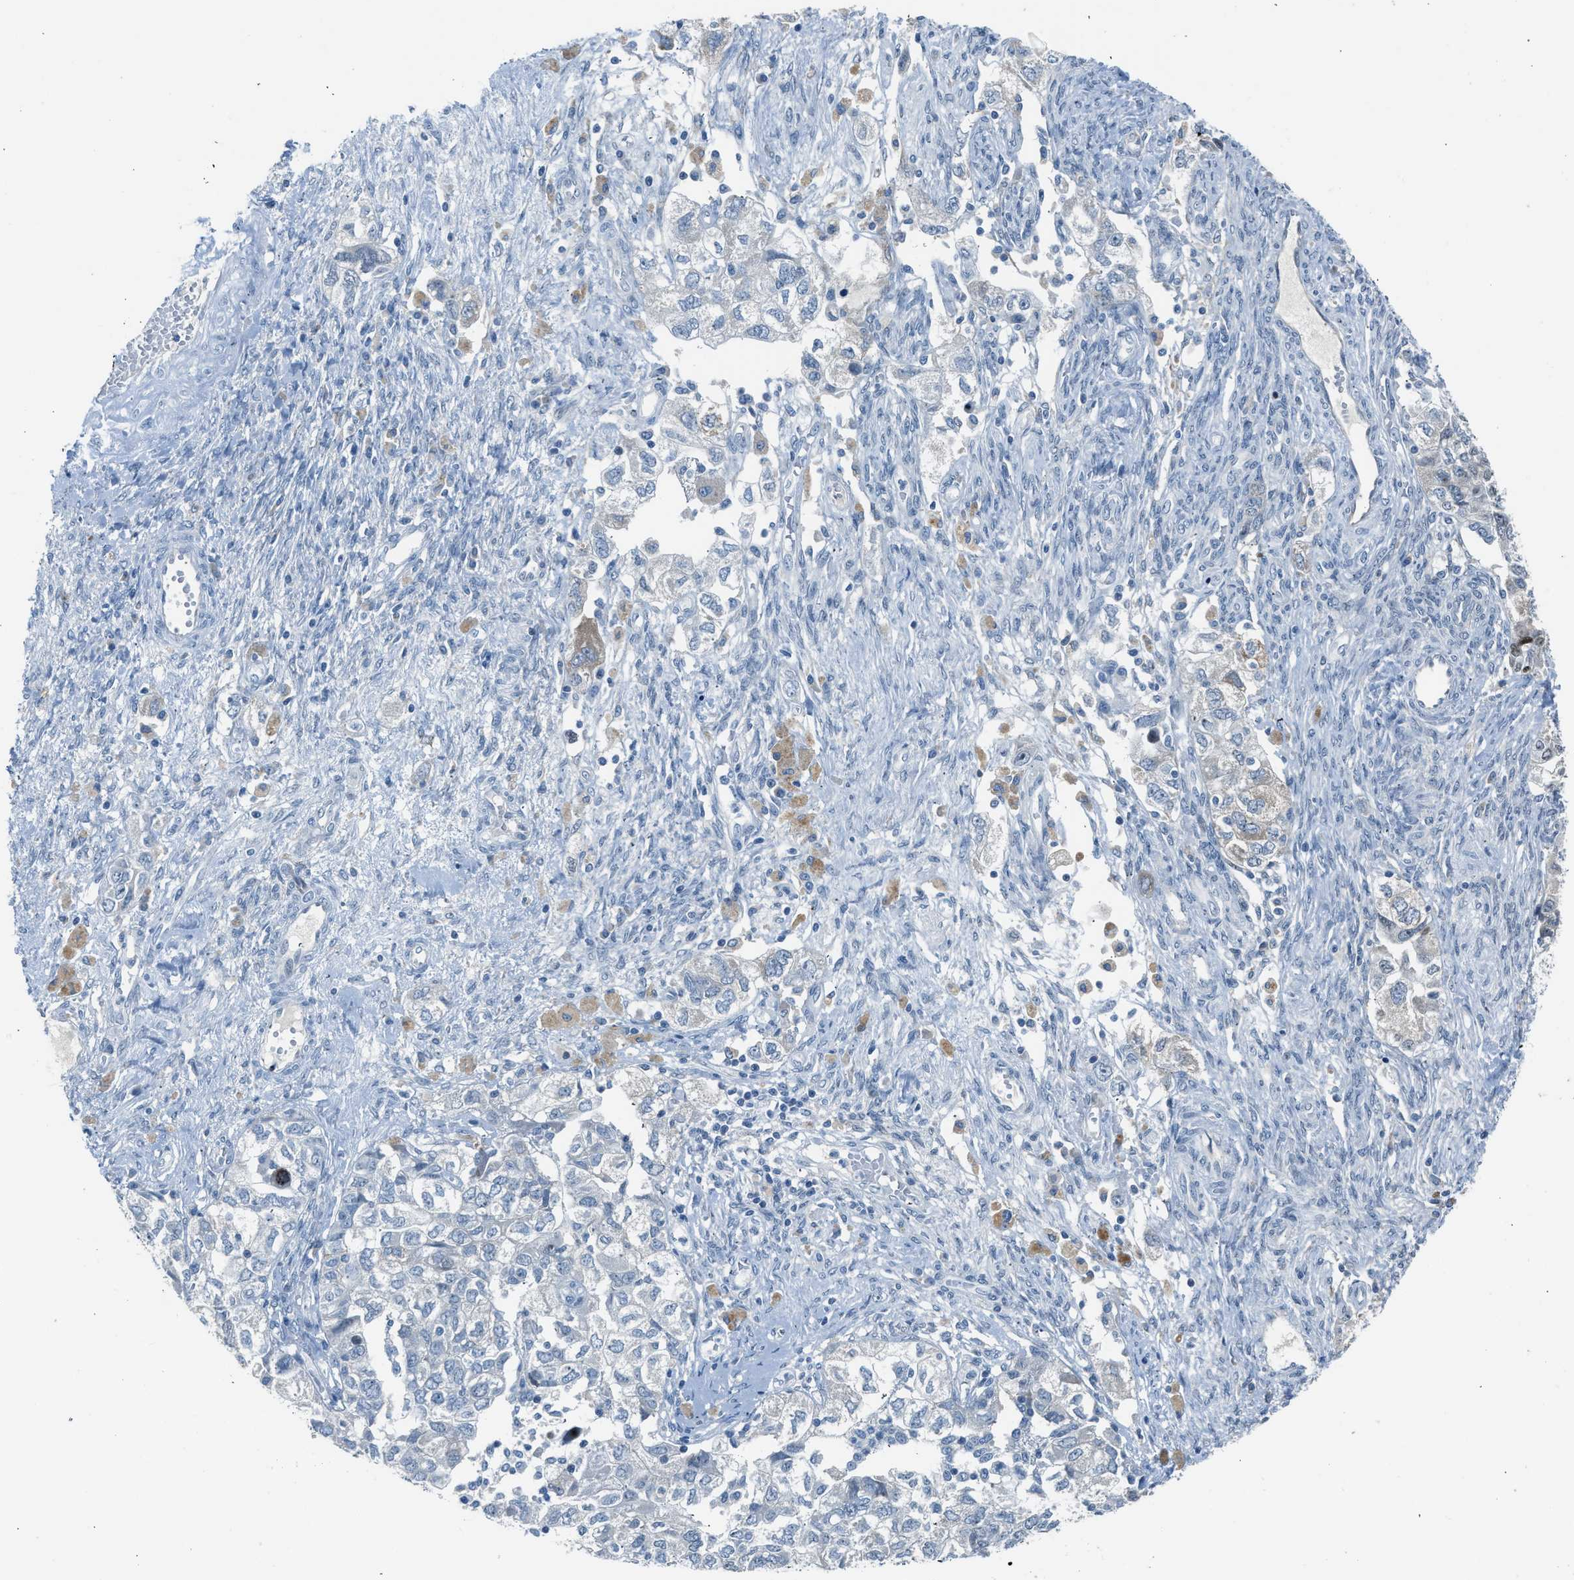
{"staining": {"intensity": "negative", "quantity": "none", "location": "none"}, "tissue": "ovarian cancer", "cell_type": "Tumor cells", "image_type": "cancer", "snomed": [{"axis": "morphology", "description": "Carcinoma, NOS"}, {"axis": "morphology", "description": "Cystadenocarcinoma, serous, NOS"}, {"axis": "topography", "description": "Ovary"}], "caption": "Tumor cells are negative for protein expression in human ovarian cancer (carcinoma).", "gene": "RNF41", "patient": {"sex": "female", "age": 69}}